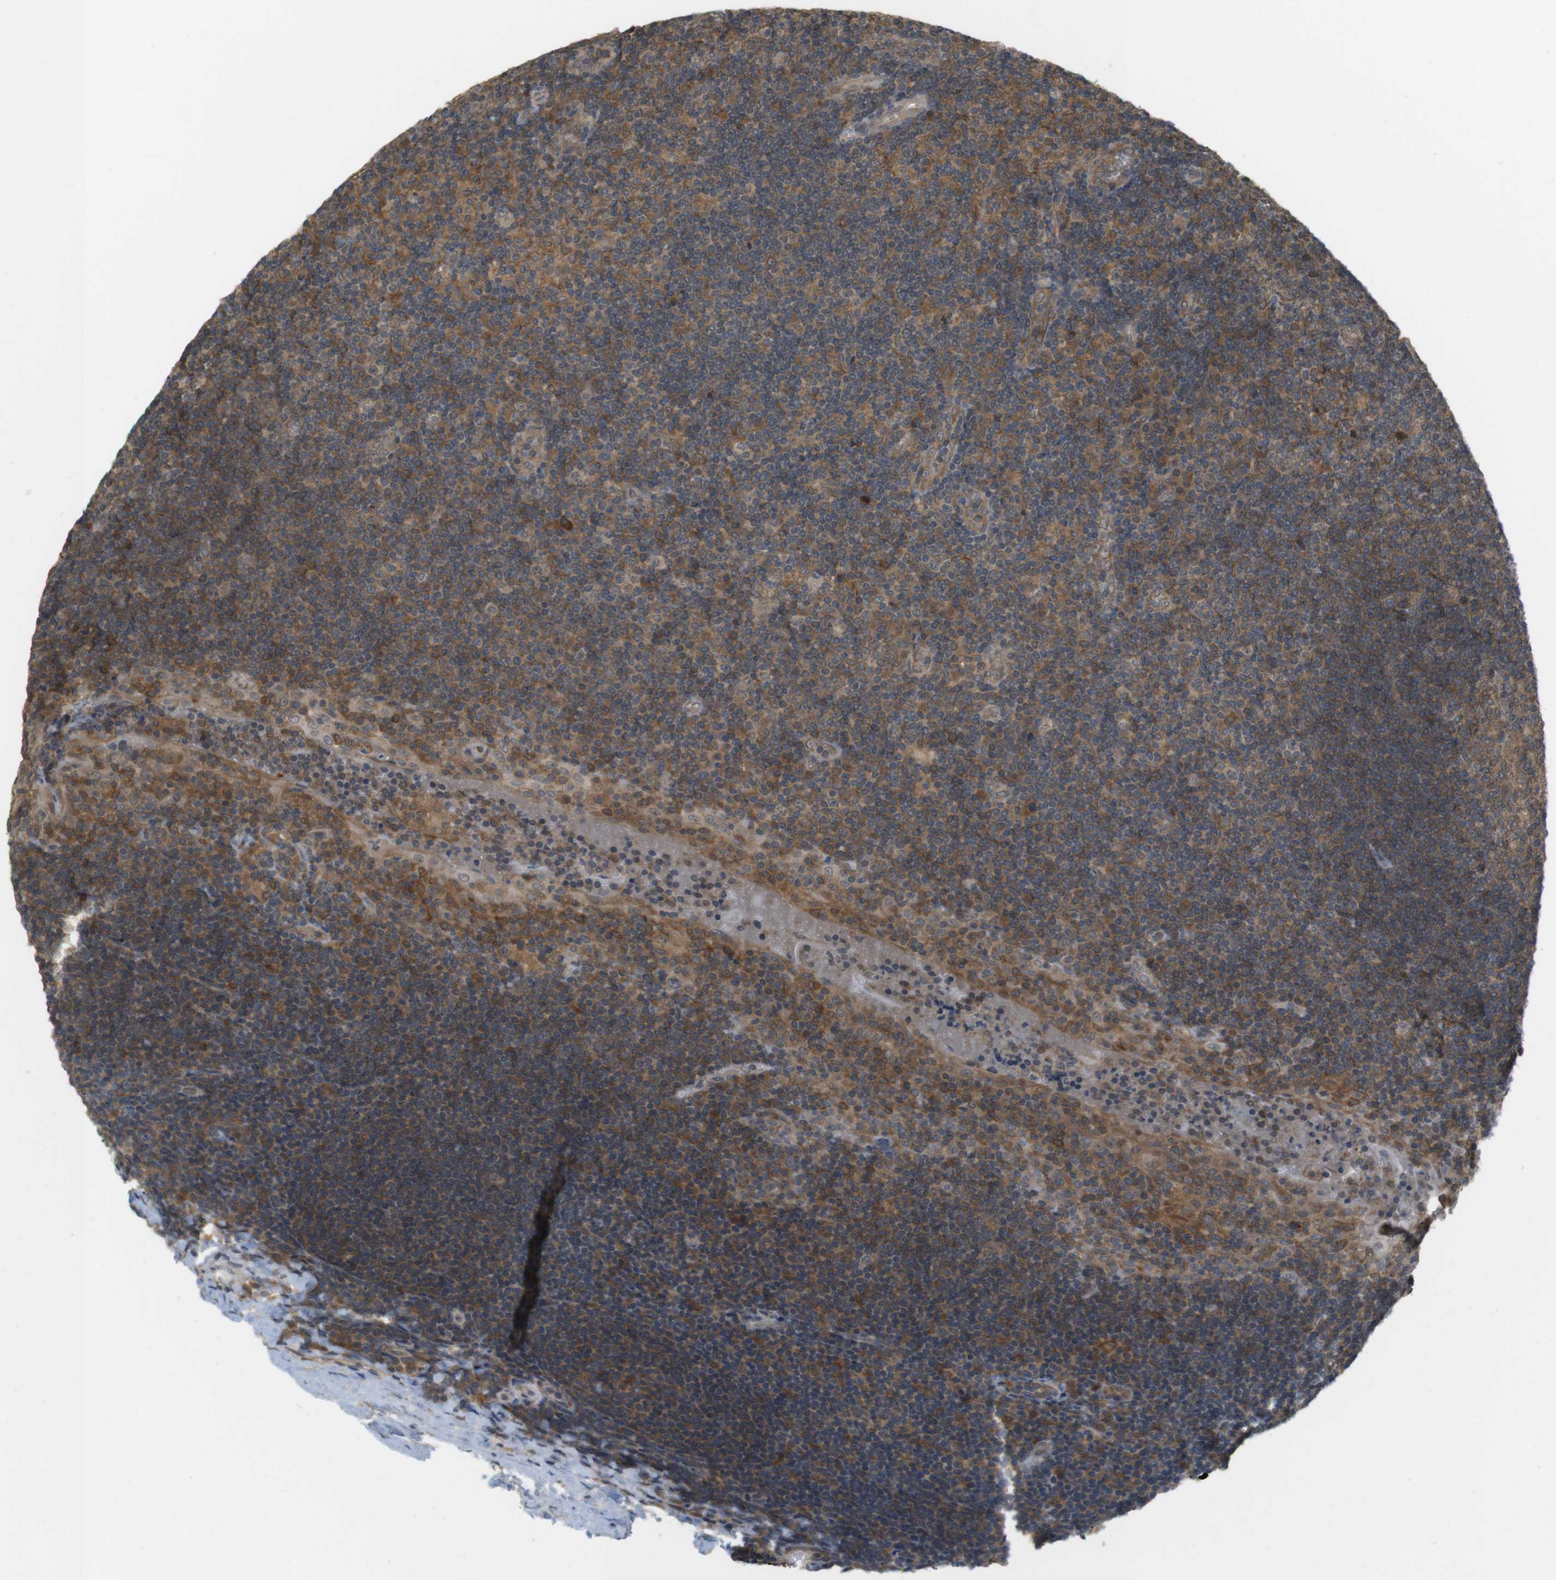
{"staining": {"intensity": "moderate", "quantity": ">75%", "location": "cytoplasmic/membranous"}, "tissue": "tonsil", "cell_type": "Germinal center cells", "image_type": "normal", "snomed": [{"axis": "morphology", "description": "Normal tissue, NOS"}, {"axis": "topography", "description": "Tonsil"}], "caption": "Immunohistochemistry (IHC) histopathology image of benign tonsil: tonsil stained using IHC demonstrates medium levels of moderate protein expression localized specifically in the cytoplasmic/membranous of germinal center cells, appearing as a cytoplasmic/membranous brown color.", "gene": "RNF130", "patient": {"sex": "male", "age": 37}}